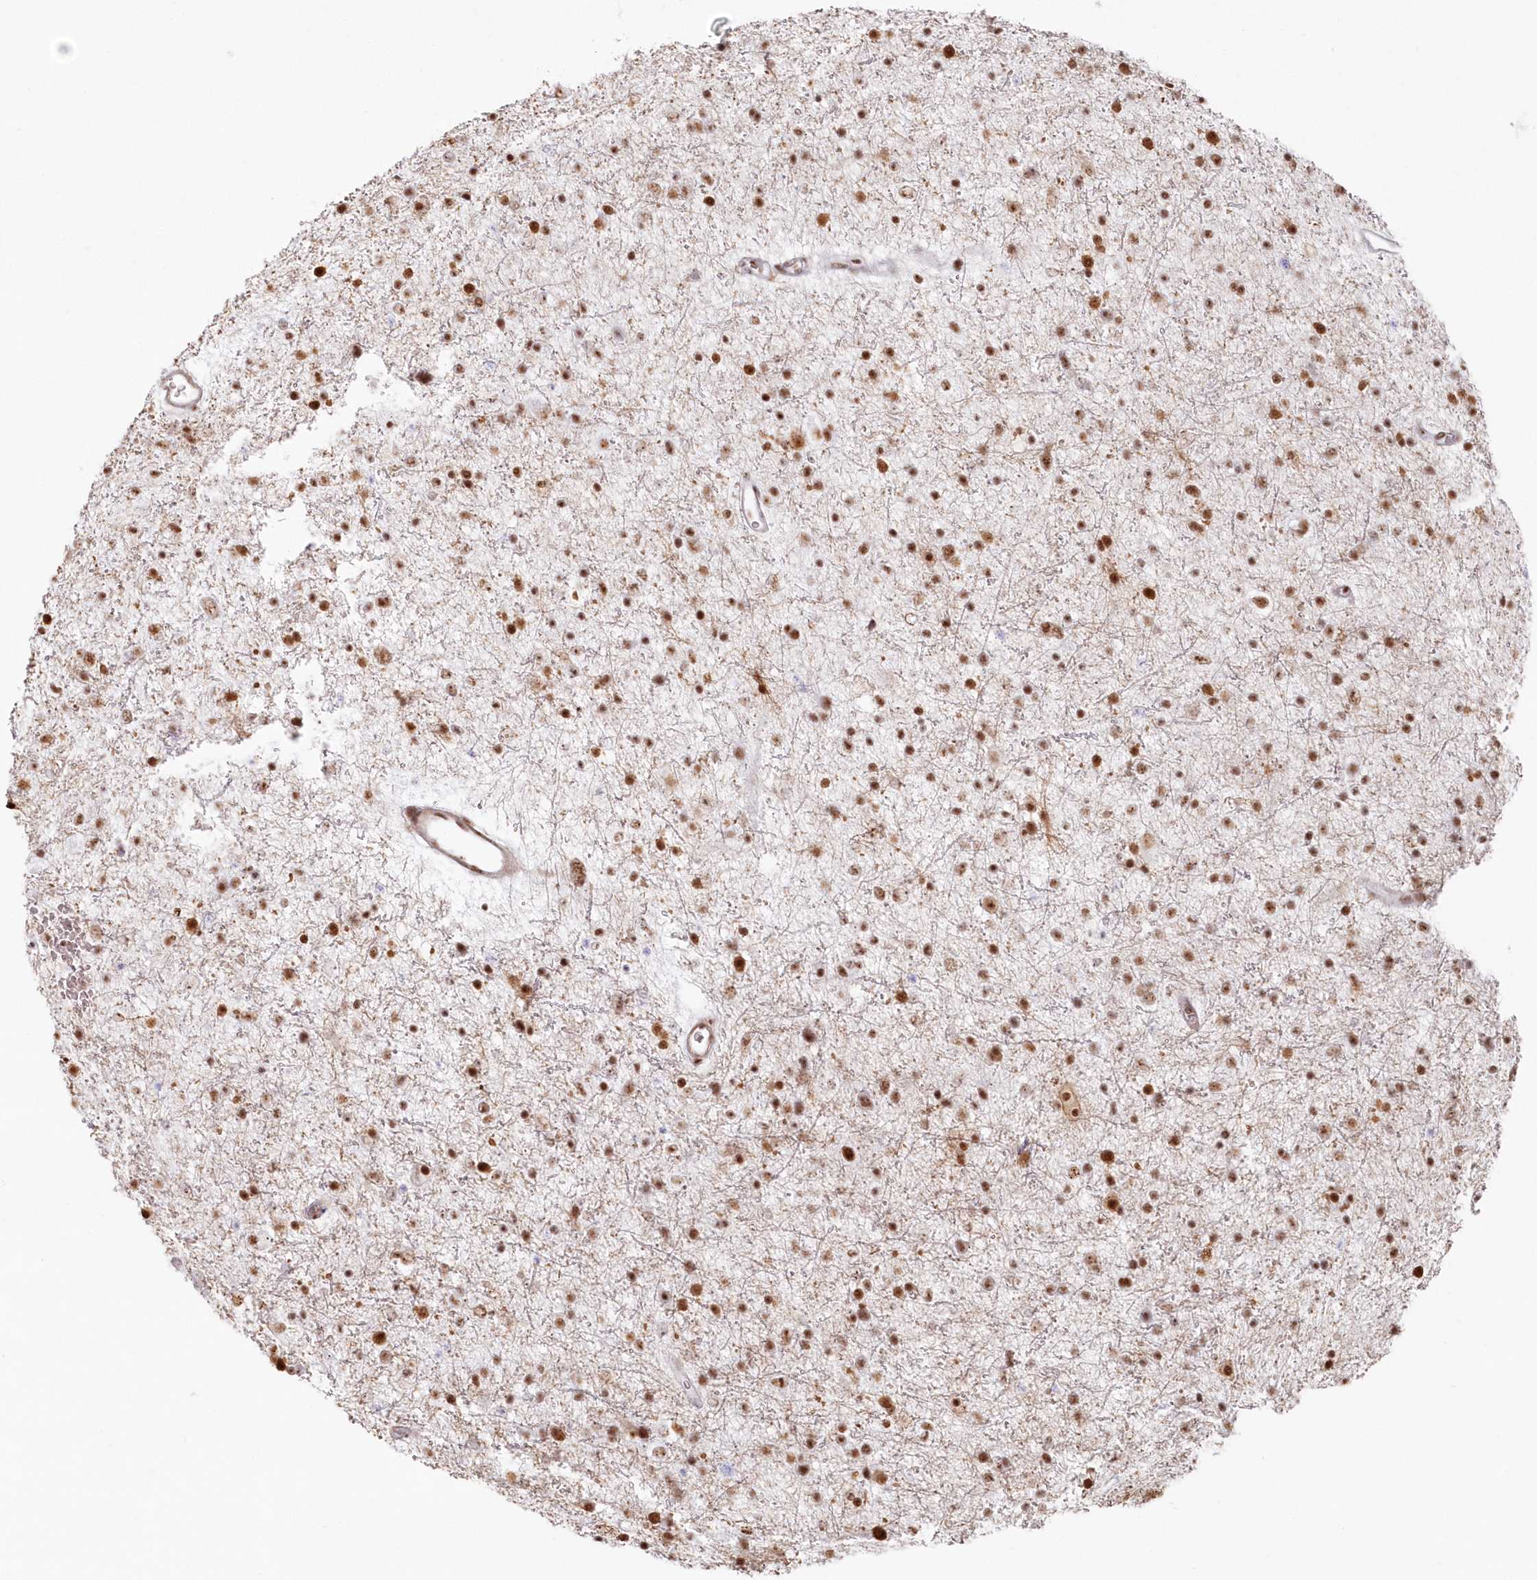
{"staining": {"intensity": "moderate", "quantity": ">75%", "location": "nuclear"}, "tissue": "glioma", "cell_type": "Tumor cells", "image_type": "cancer", "snomed": [{"axis": "morphology", "description": "Glioma, malignant, Low grade"}, {"axis": "topography", "description": "Brain"}], "caption": "IHC photomicrograph of human glioma stained for a protein (brown), which demonstrates medium levels of moderate nuclear staining in about >75% of tumor cells.", "gene": "DDX46", "patient": {"sex": "female", "age": 37}}